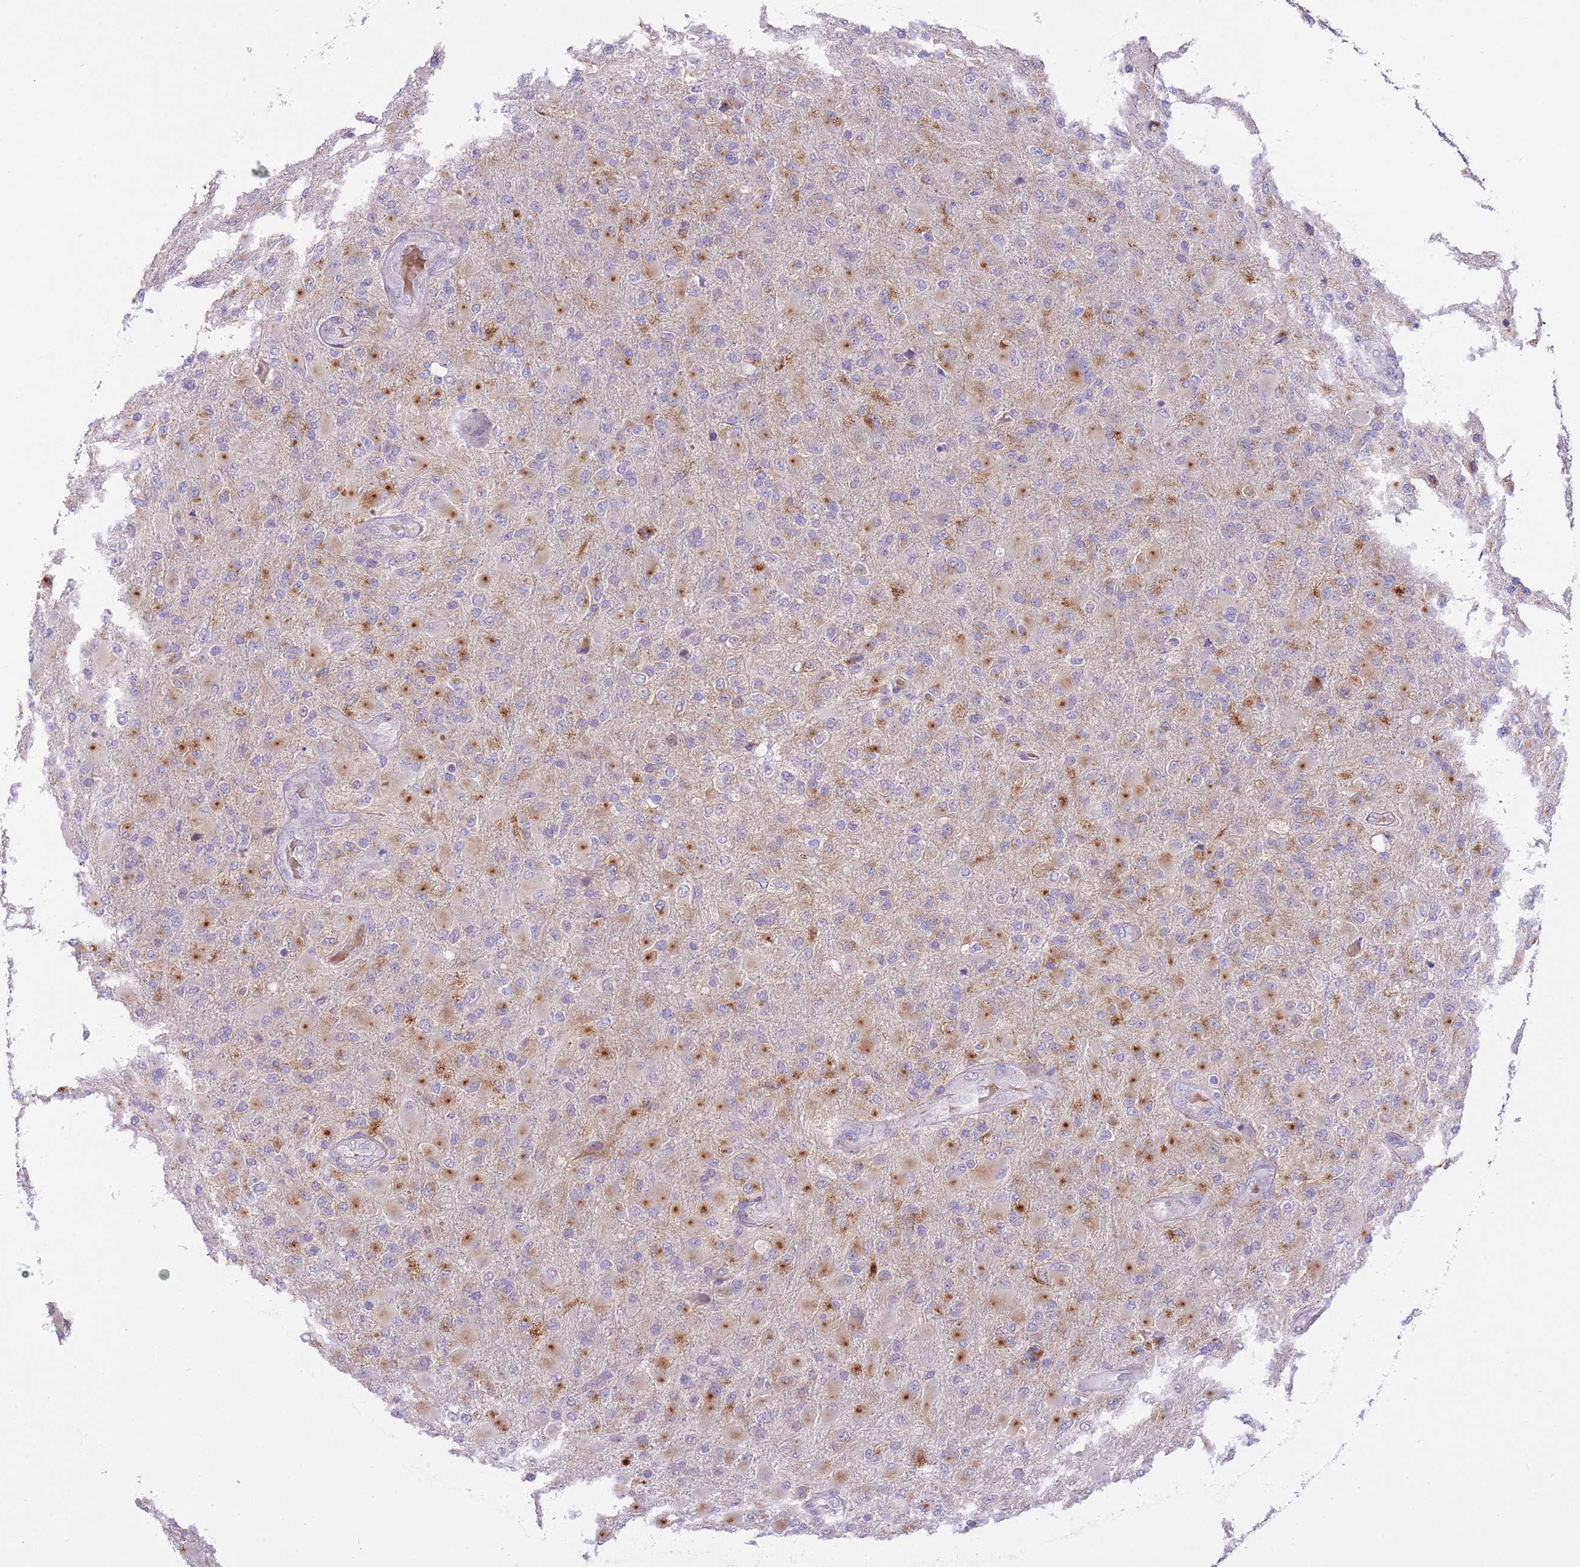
{"staining": {"intensity": "moderate", "quantity": "25%-75%", "location": "cytoplasmic/membranous"}, "tissue": "glioma", "cell_type": "Tumor cells", "image_type": "cancer", "snomed": [{"axis": "morphology", "description": "Glioma, malignant, Low grade"}, {"axis": "topography", "description": "Brain"}], "caption": "The immunohistochemical stain labels moderate cytoplasmic/membranous positivity in tumor cells of malignant glioma (low-grade) tissue. Nuclei are stained in blue.", "gene": "CFAP73", "patient": {"sex": "male", "age": 65}}